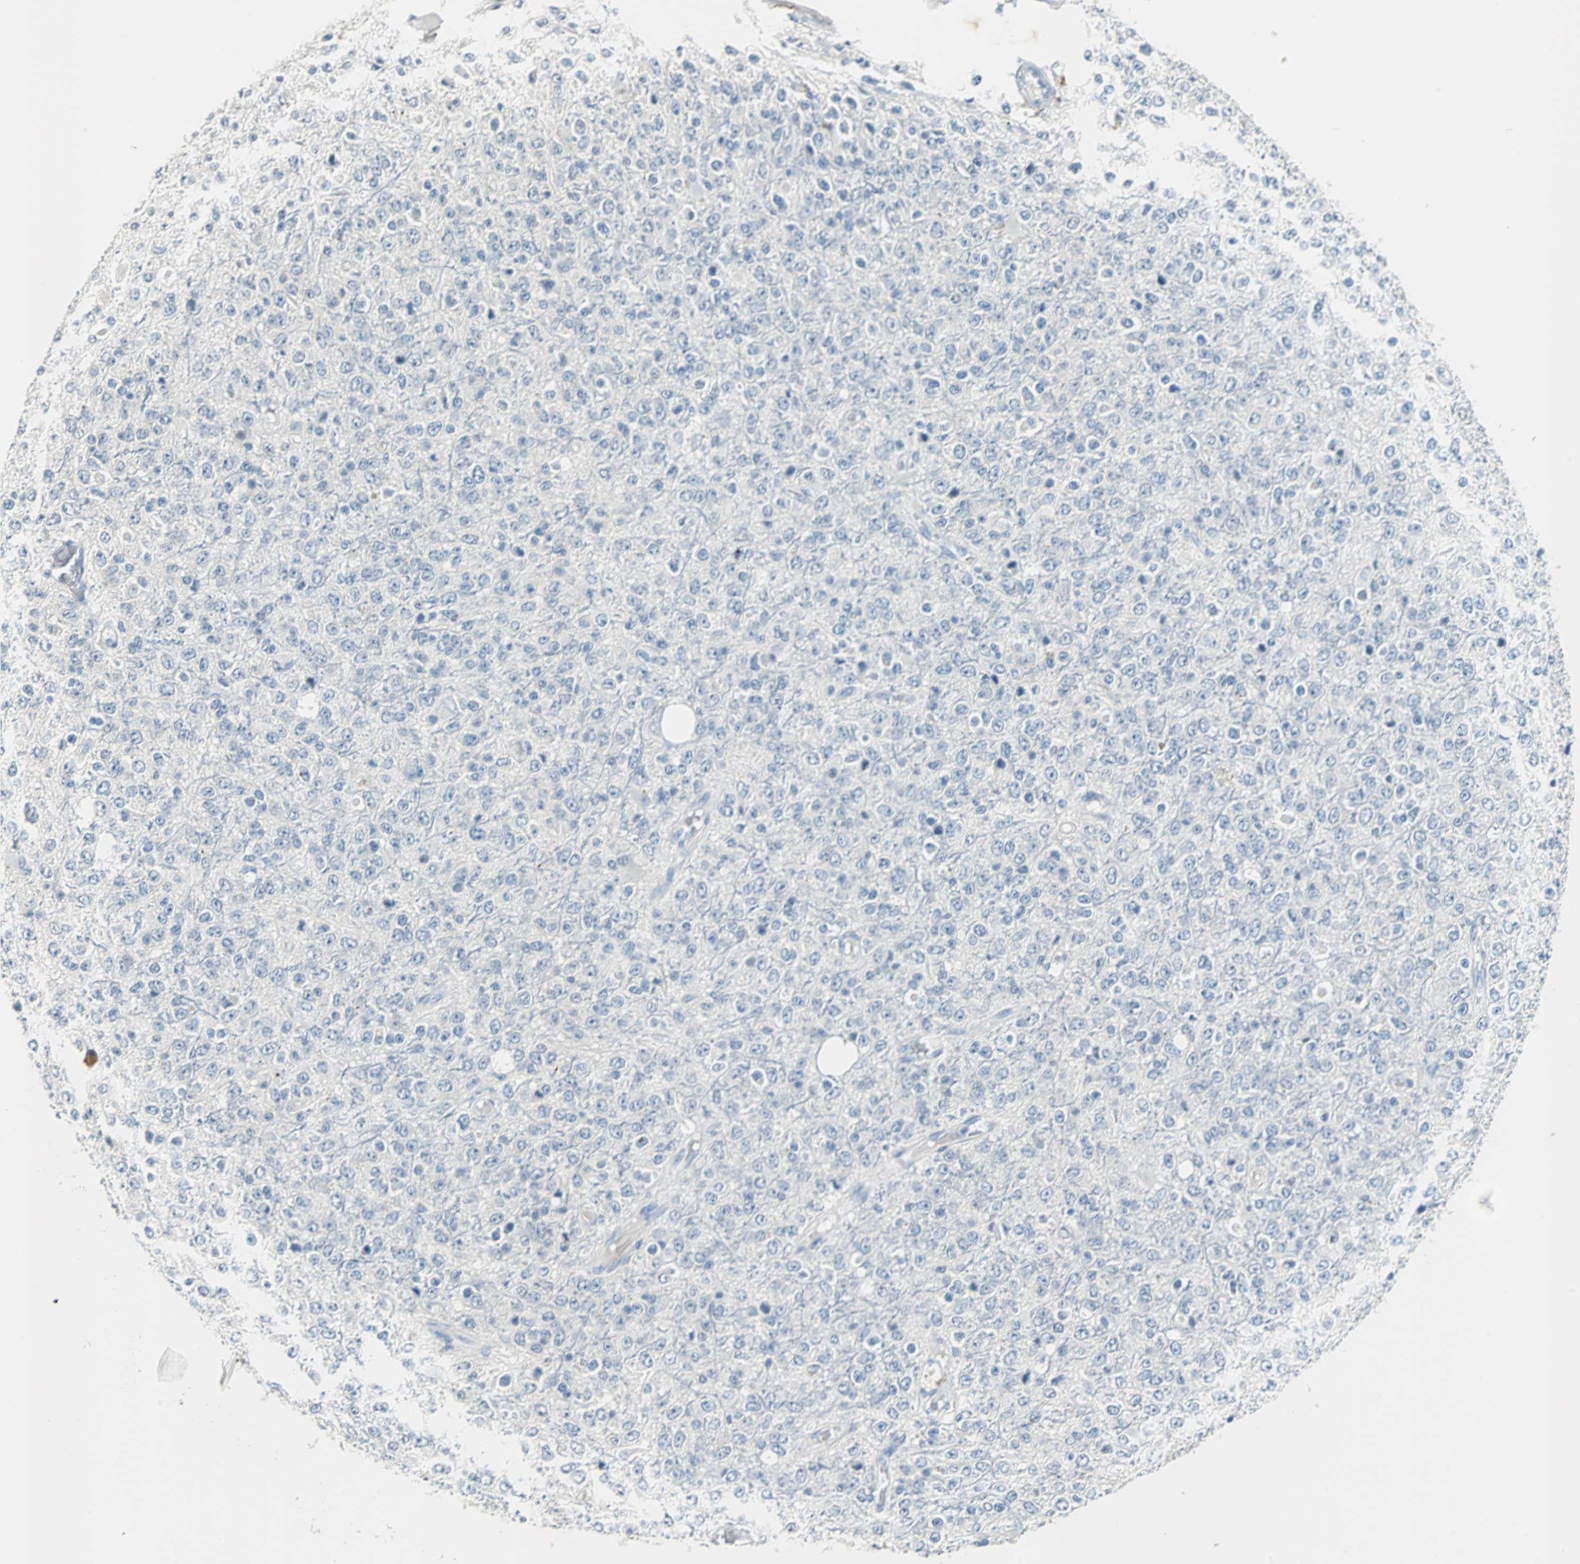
{"staining": {"intensity": "negative", "quantity": "none", "location": "none"}, "tissue": "glioma", "cell_type": "Tumor cells", "image_type": "cancer", "snomed": [{"axis": "morphology", "description": "Glioma, malignant, High grade"}, {"axis": "topography", "description": "pancreas cauda"}], "caption": "Immunohistochemistry (IHC) image of human high-grade glioma (malignant) stained for a protein (brown), which displays no positivity in tumor cells.", "gene": "MUC7", "patient": {"sex": "male", "age": 60}}